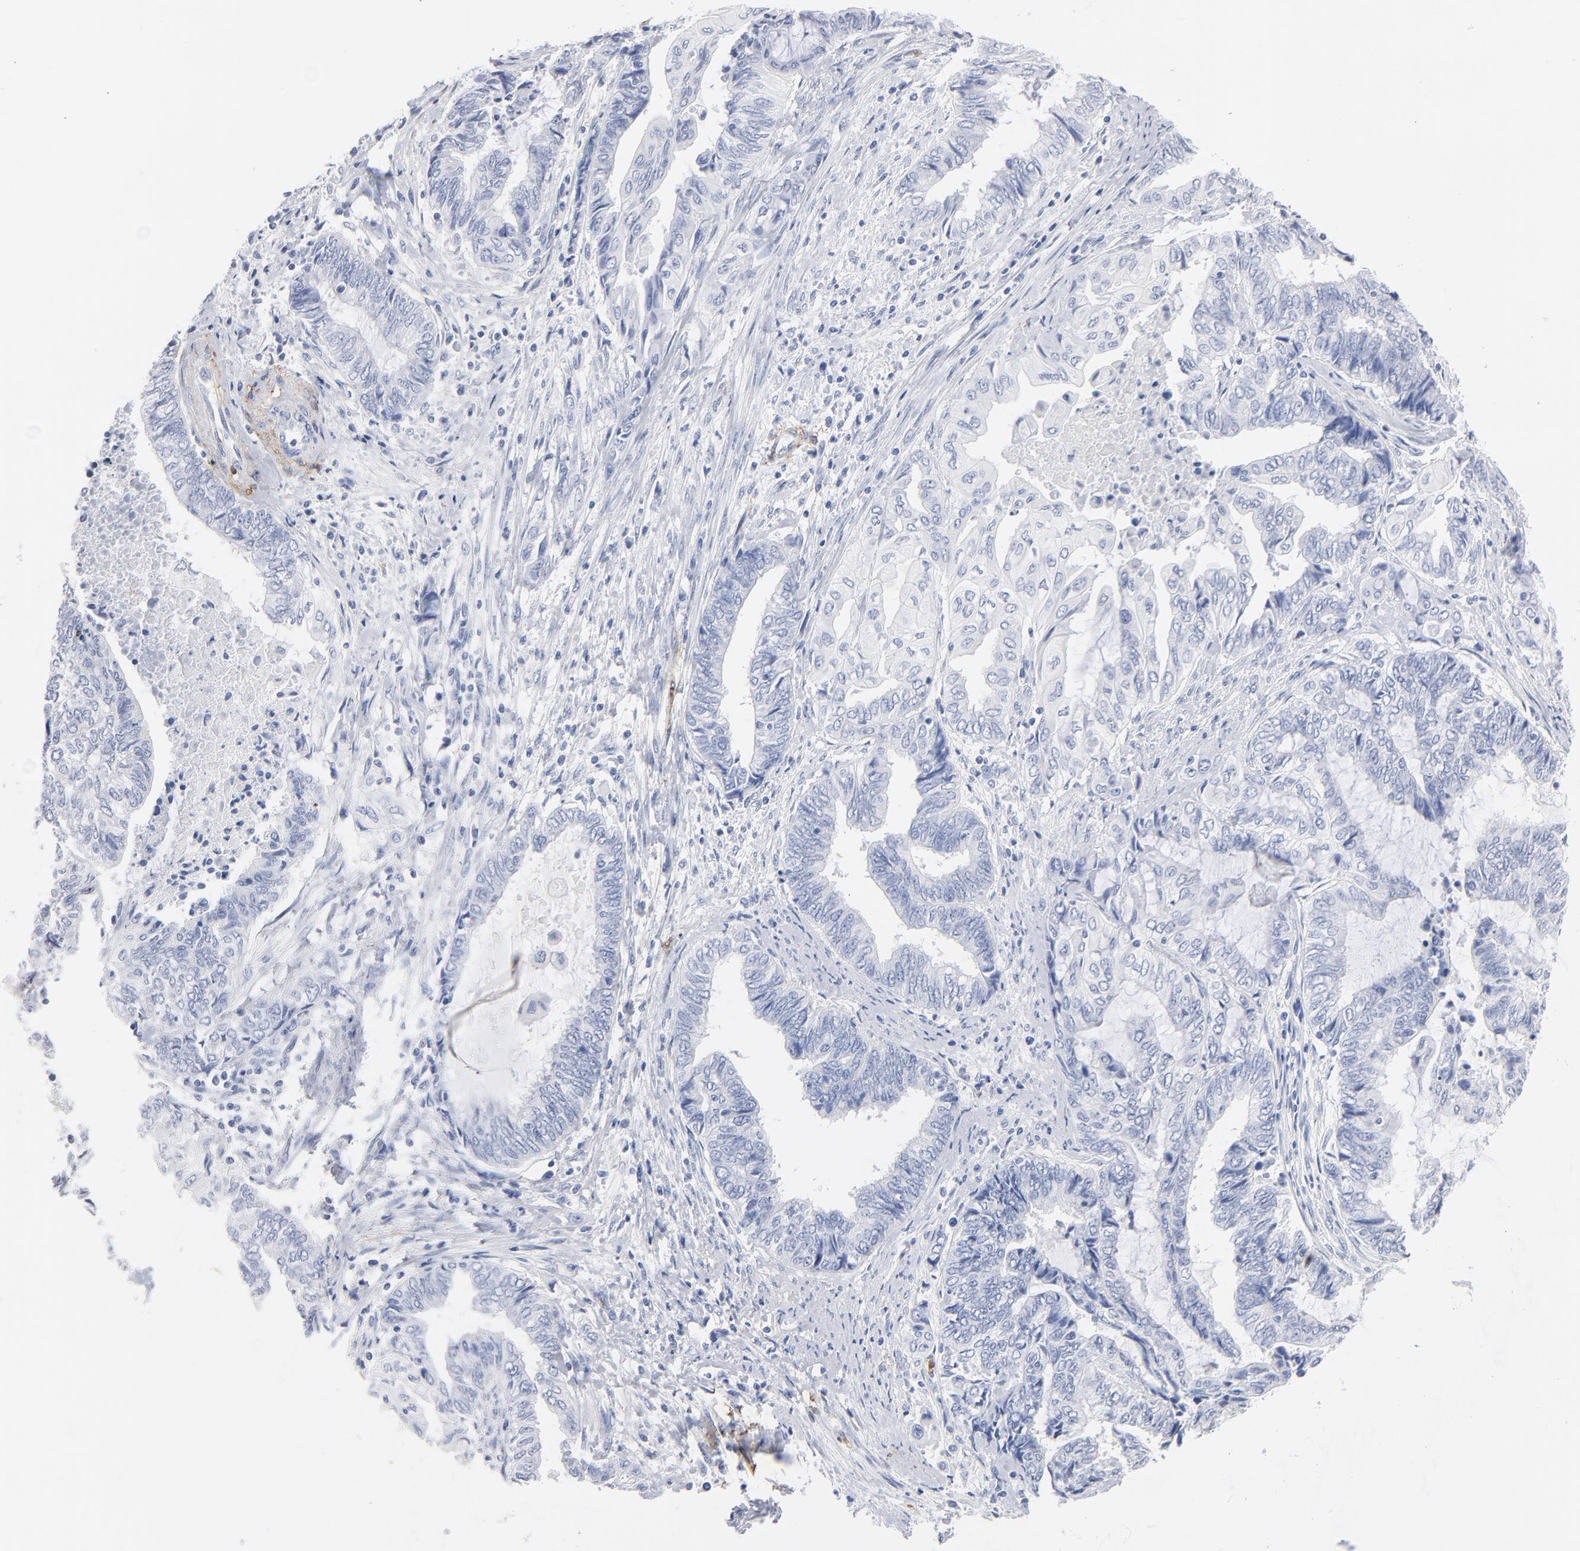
{"staining": {"intensity": "negative", "quantity": "none", "location": "none"}, "tissue": "endometrial cancer", "cell_type": "Tumor cells", "image_type": "cancer", "snomed": [{"axis": "morphology", "description": "Adenocarcinoma, NOS"}, {"axis": "topography", "description": "Uterus"}, {"axis": "topography", "description": "Endometrium"}], "caption": "Adenocarcinoma (endometrial) stained for a protein using immunohistochemistry (IHC) demonstrates no expression tumor cells.", "gene": "AGTR1", "patient": {"sex": "female", "age": 70}}